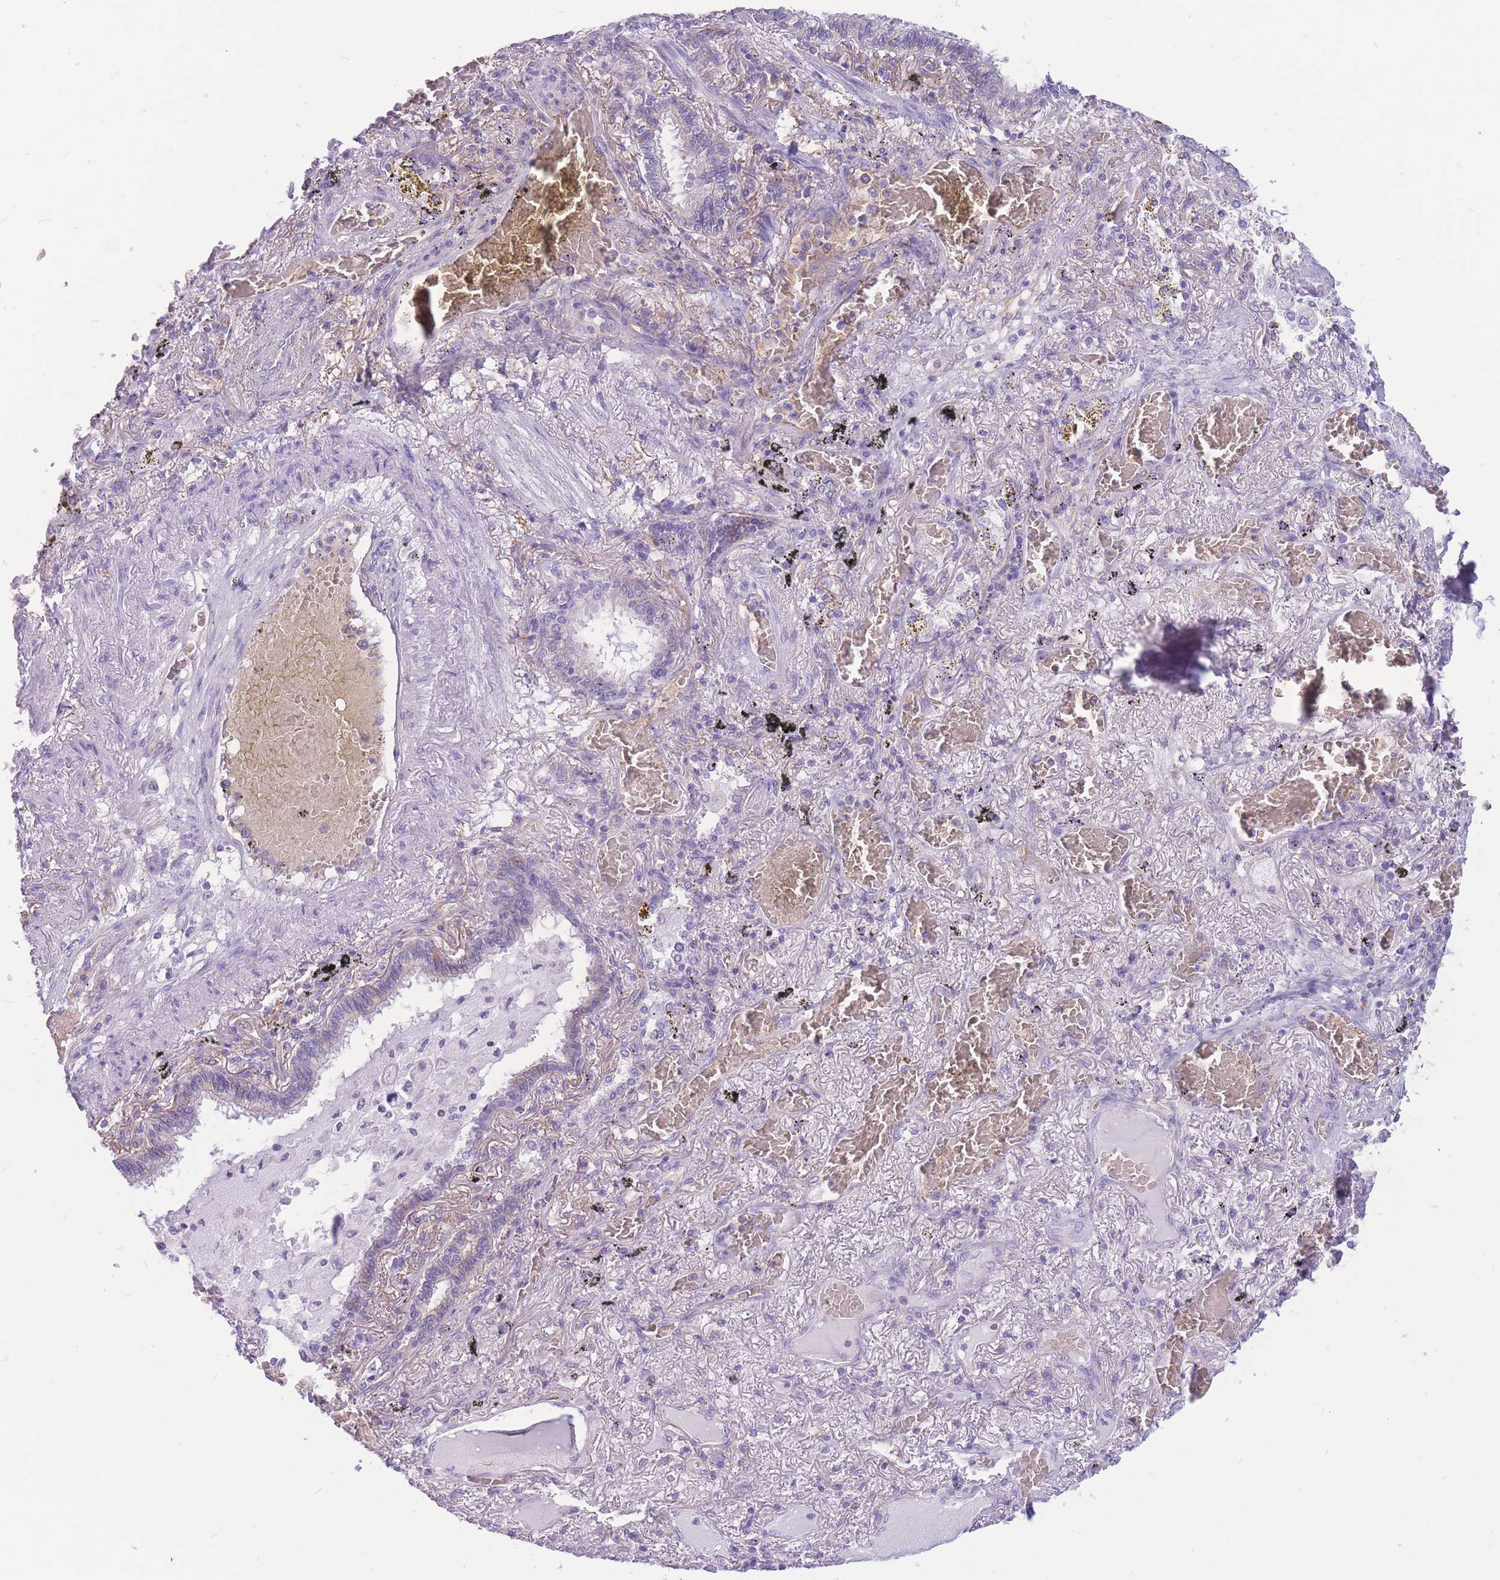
{"staining": {"intensity": "negative", "quantity": "none", "location": "none"}, "tissue": "lung cancer", "cell_type": "Tumor cells", "image_type": "cancer", "snomed": [{"axis": "morphology", "description": "Adenocarcinoma, NOS"}, {"axis": "topography", "description": "Lung"}], "caption": "Tumor cells are negative for protein expression in human lung cancer.", "gene": "ADD2", "patient": {"sex": "male", "age": 64}}